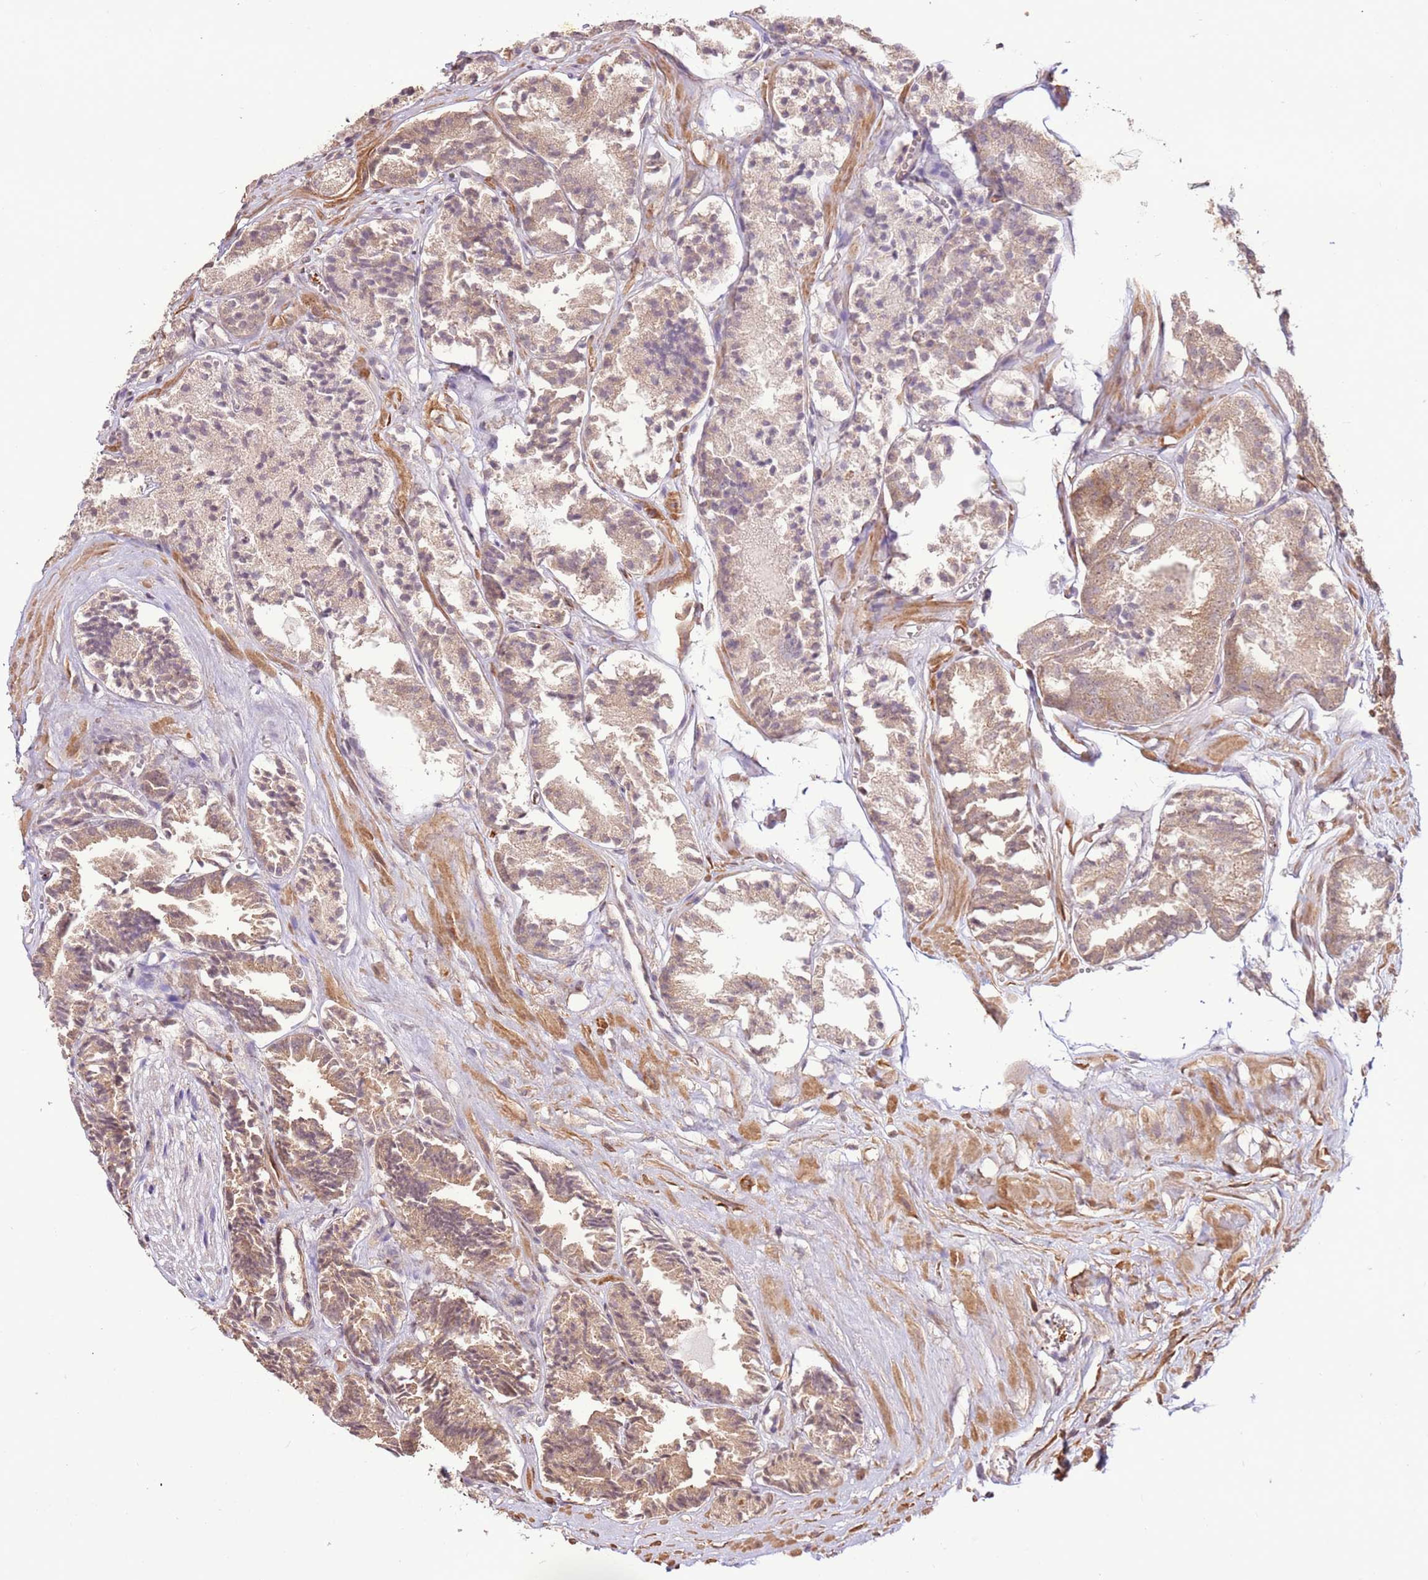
{"staining": {"intensity": "moderate", "quantity": "25%-75%", "location": "cytoplasmic/membranous"}, "tissue": "prostate cancer", "cell_type": "Tumor cells", "image_type": "cancer", "snomed": [{"axis": "morphology", "description": "Adenocarcinoma, High grade"}, {"axis": "topography", "description": "Prostate"}], "caption": "A brown stain highlights moderate cytoplasmic/membranous expression of a protein in prostate cancer tumor cells. The staining was performed using DAB to visualize the protein expression in brown, while the nuclei were stained in blue with hematoxylin (Magnification: 20x).", "gene": "CCDC112", "patient": {"sex": "male", "age": 72}}